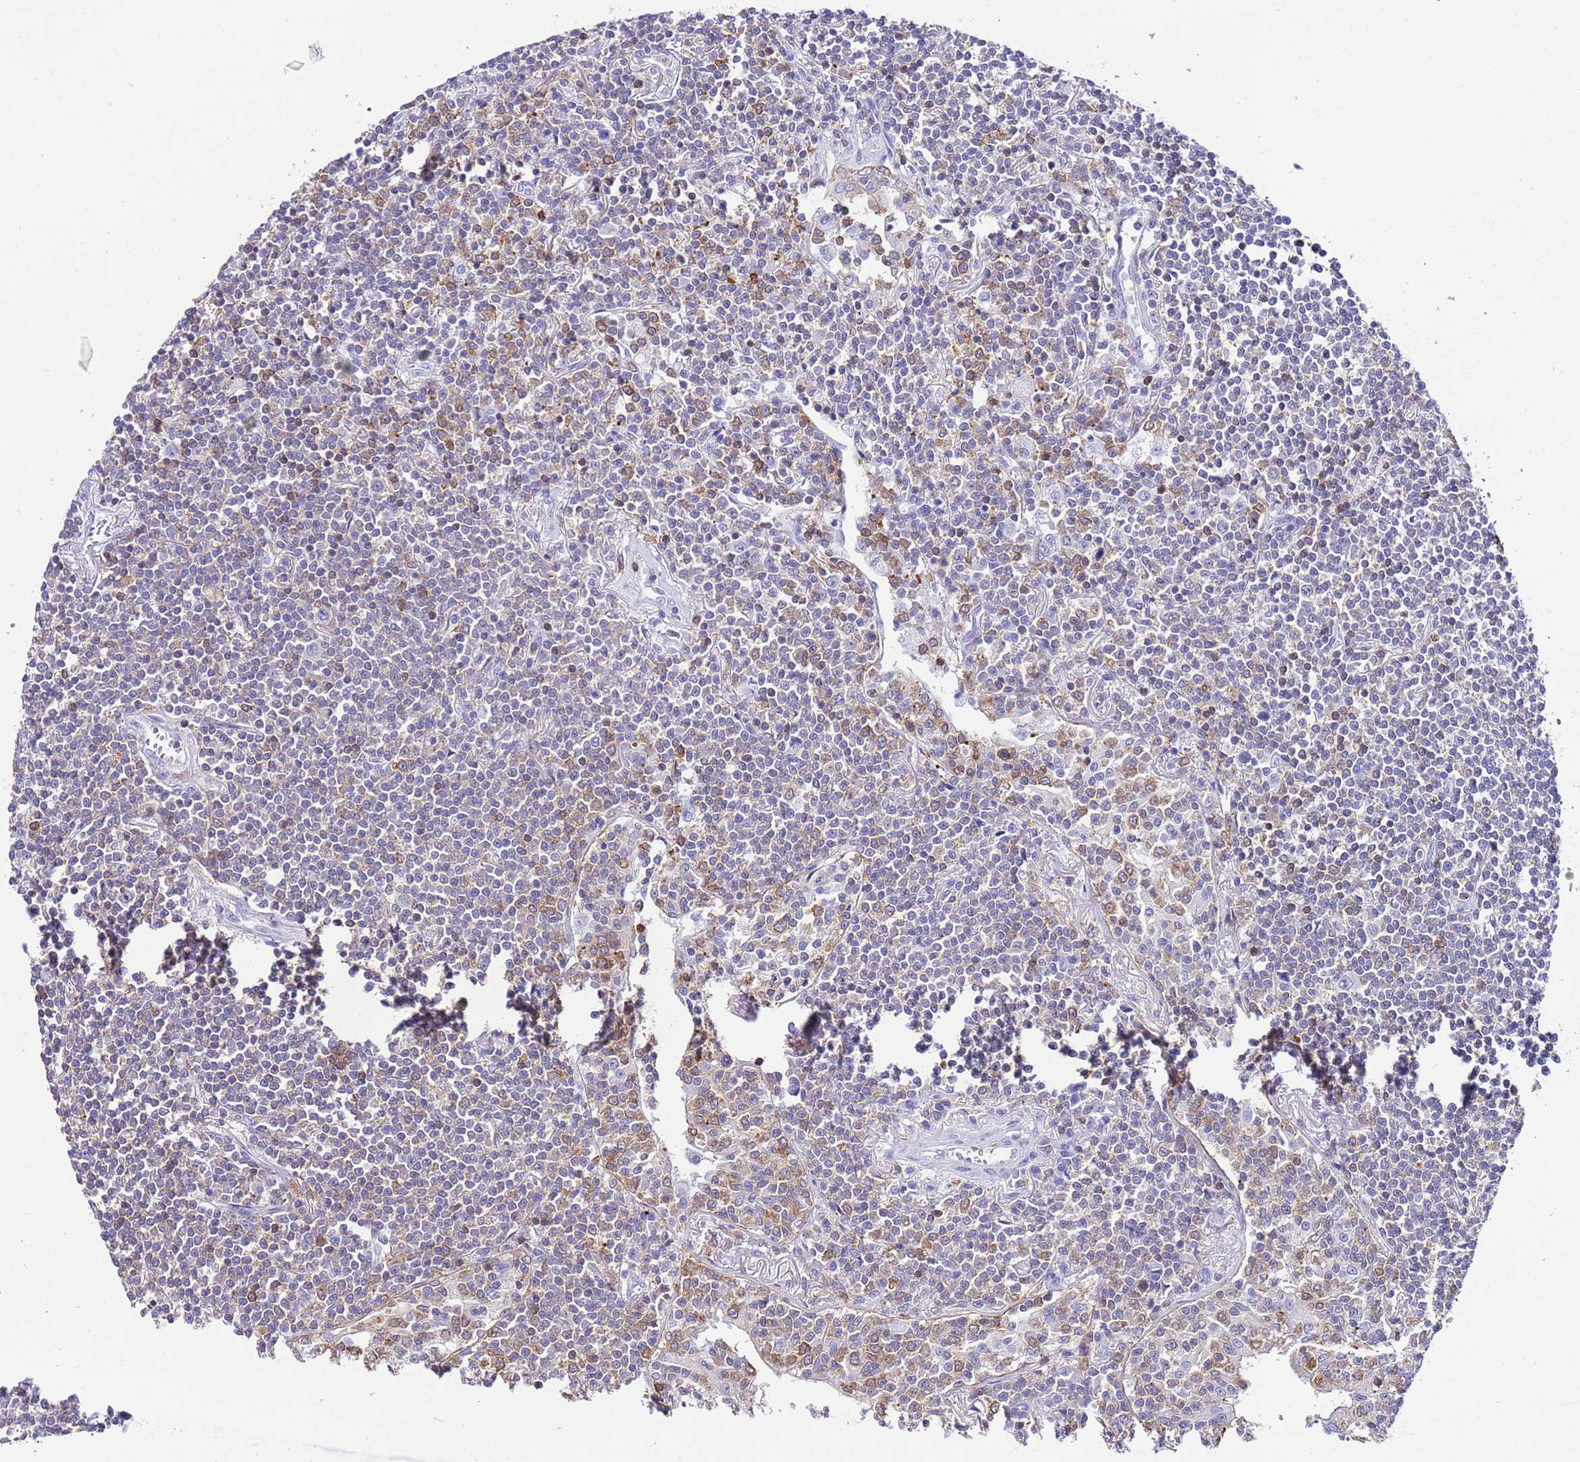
{"staining": {"intensity": "moderate", "quantity": "<25%", "location": "cytoplasmic/membranous"}, "tissue": "lymphoma", "cell_type": "Tumor cells", "image_type": "cancer", "snomed": [{"axis": "morphology", "description": "Malignant lymphoma, non-Hodgkin's type, Low grade"}, {"axis": "topography", "description": "Lung"}], "caption": "Immunohistochemical staining of low-grade malignant lymphoma, non-Hodgkin's type displays moderate cytoplasmic/membranous protein positivity in approximately <25% of tumor cells.", "gene": "CNN2", "patient": {"sex": "female", "age": 71}}